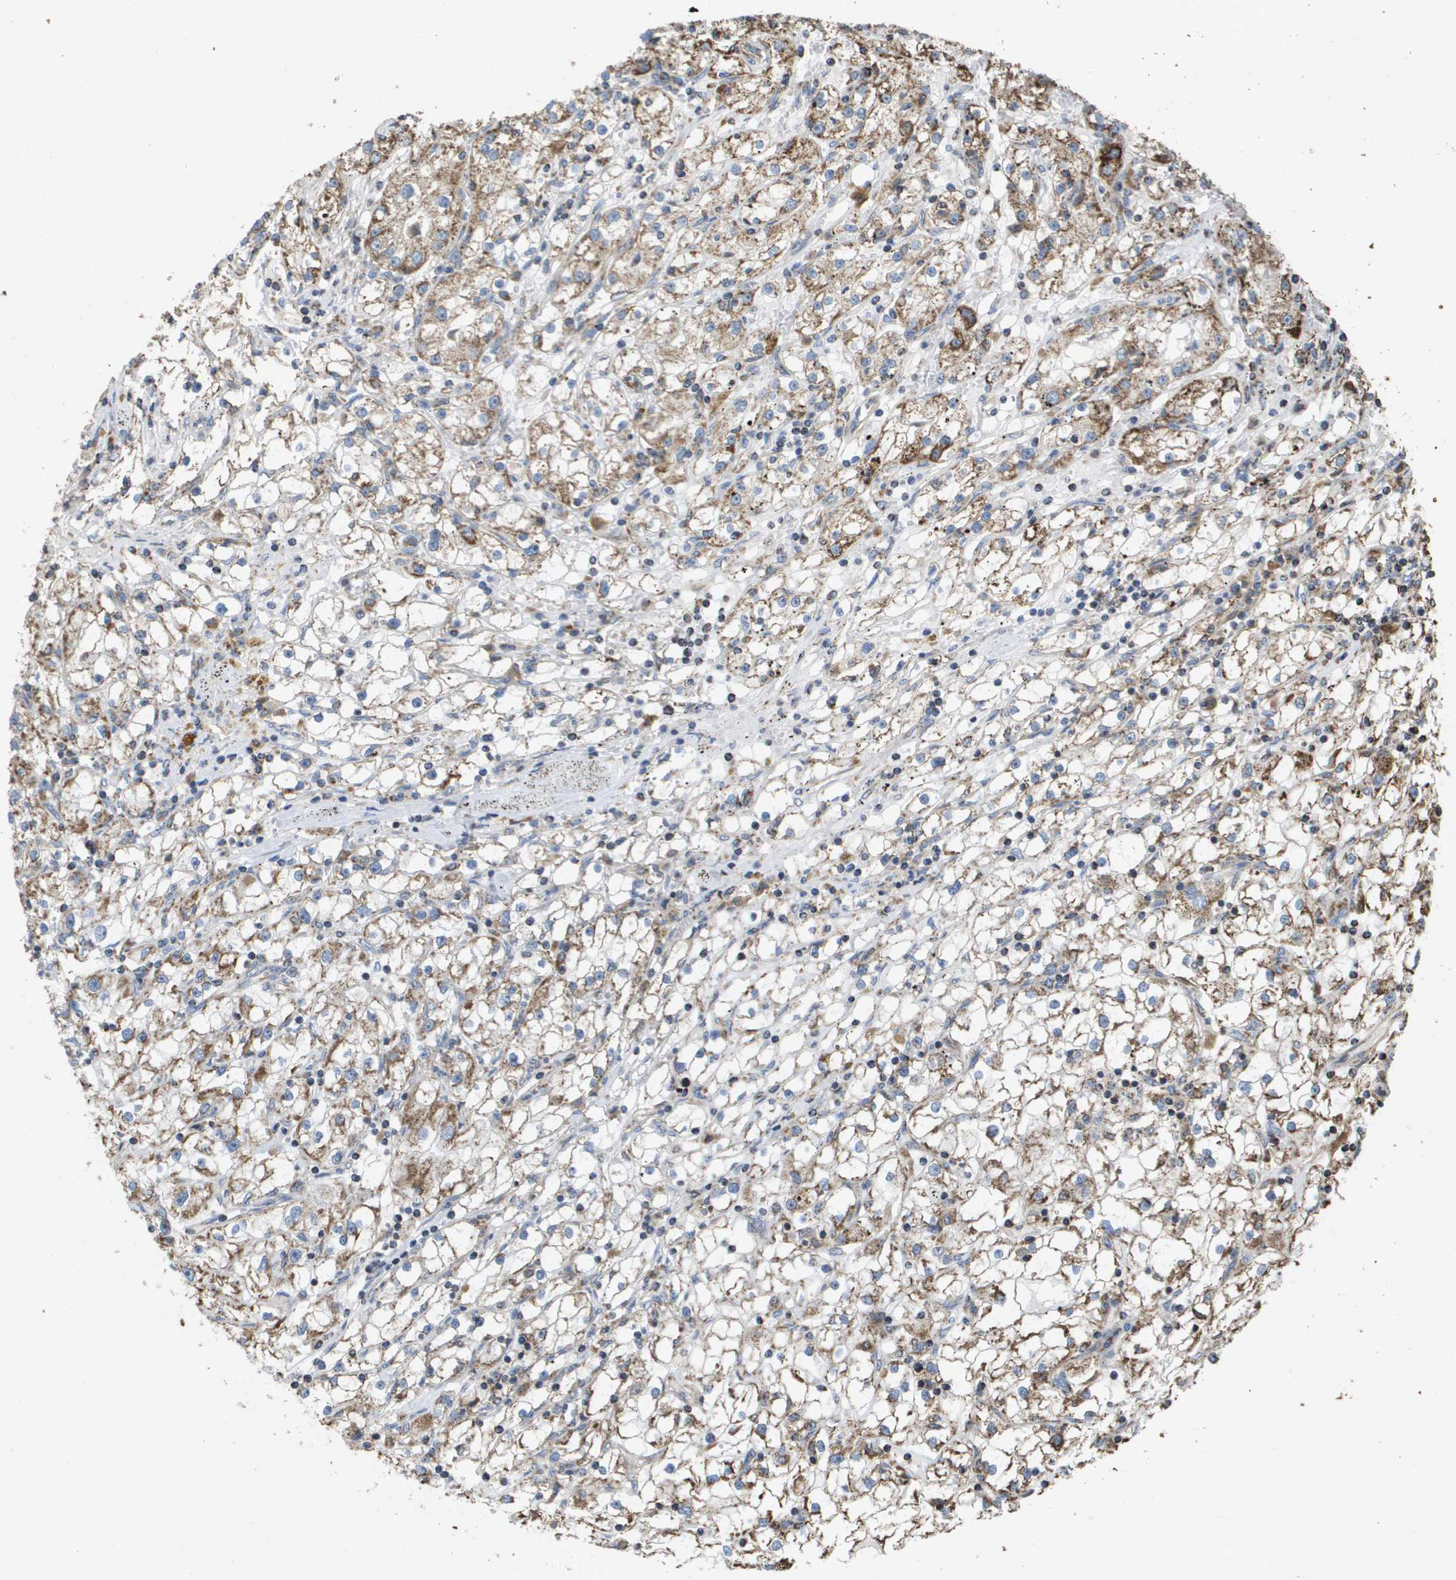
{"staining": {"intensity": "moderate", "quantity": "<25%", "location": "cytoplasmic/membranous"}, "tissue": "renal cancer", "cell_type": "Tumor cells", "image_type": "cancer", "snomed": [{"axis": "morphology", "description": "Adenocarcinoma, NOS"}, {"axis": "topography", "description": "Kidney"}], "caption": "Protein expression analysis of human renal adenocarcinoma reveals moderate cytoplasmic/membranous positivity in about <25% of tumor cells.", "gene": "HSPE1", "patient": {"sex": "male", "age": 56}}